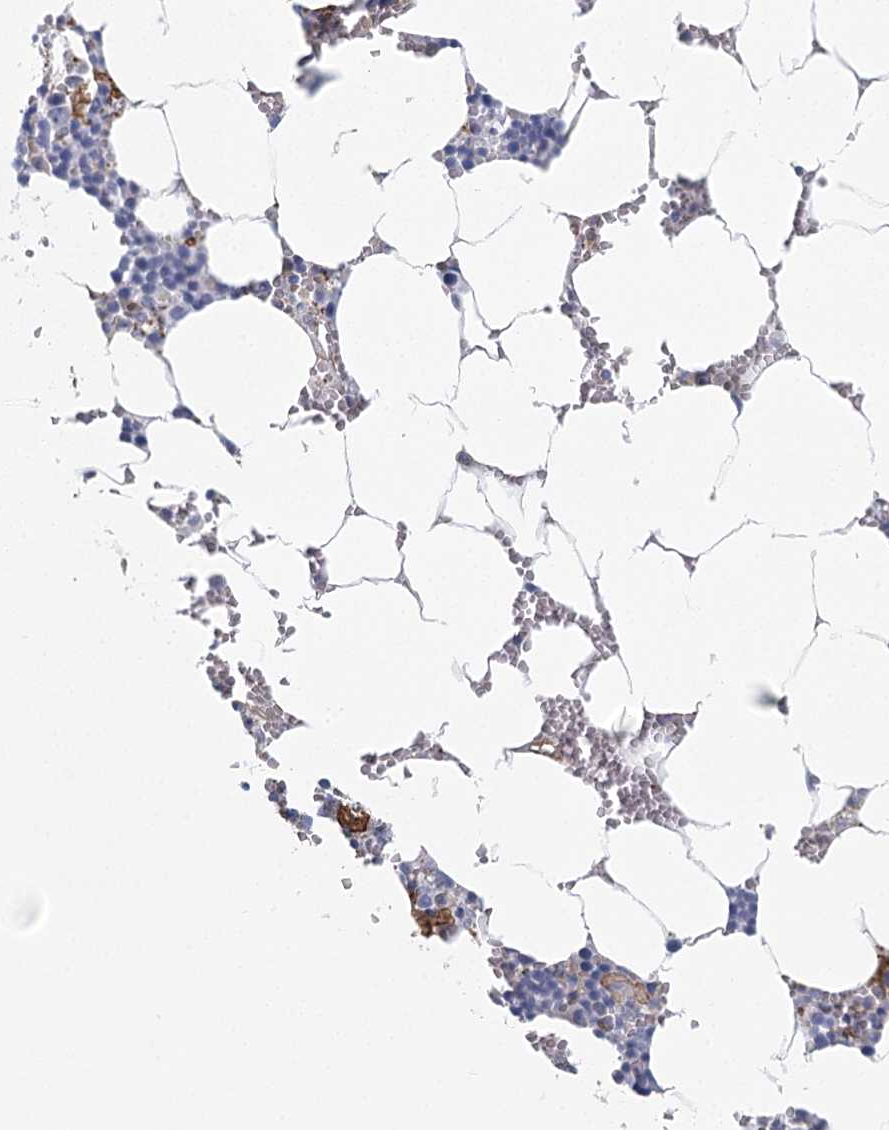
{"staining": {"intensity": "moderate", "quantity": "<25%", "location": "cytoplasmic/membranous"}, "tissue": "bone marrow", "cell_type": "Hematopoietic cells", "image_type": "normal", "snomed": [{"axis": "morphology", "description": "Normal tissue, NOS"}, {"axis": "topography", "description": "Bone marrow"}], "caption": "Immunohistochemical staining of normal bone marrow reveals <25% levels of moderate cytoplasmic/membranous protein staining in approximately <25% of hematopoietic cells.", "gene": "IFT46", "patient": {"sex": "male", "age": 70}}